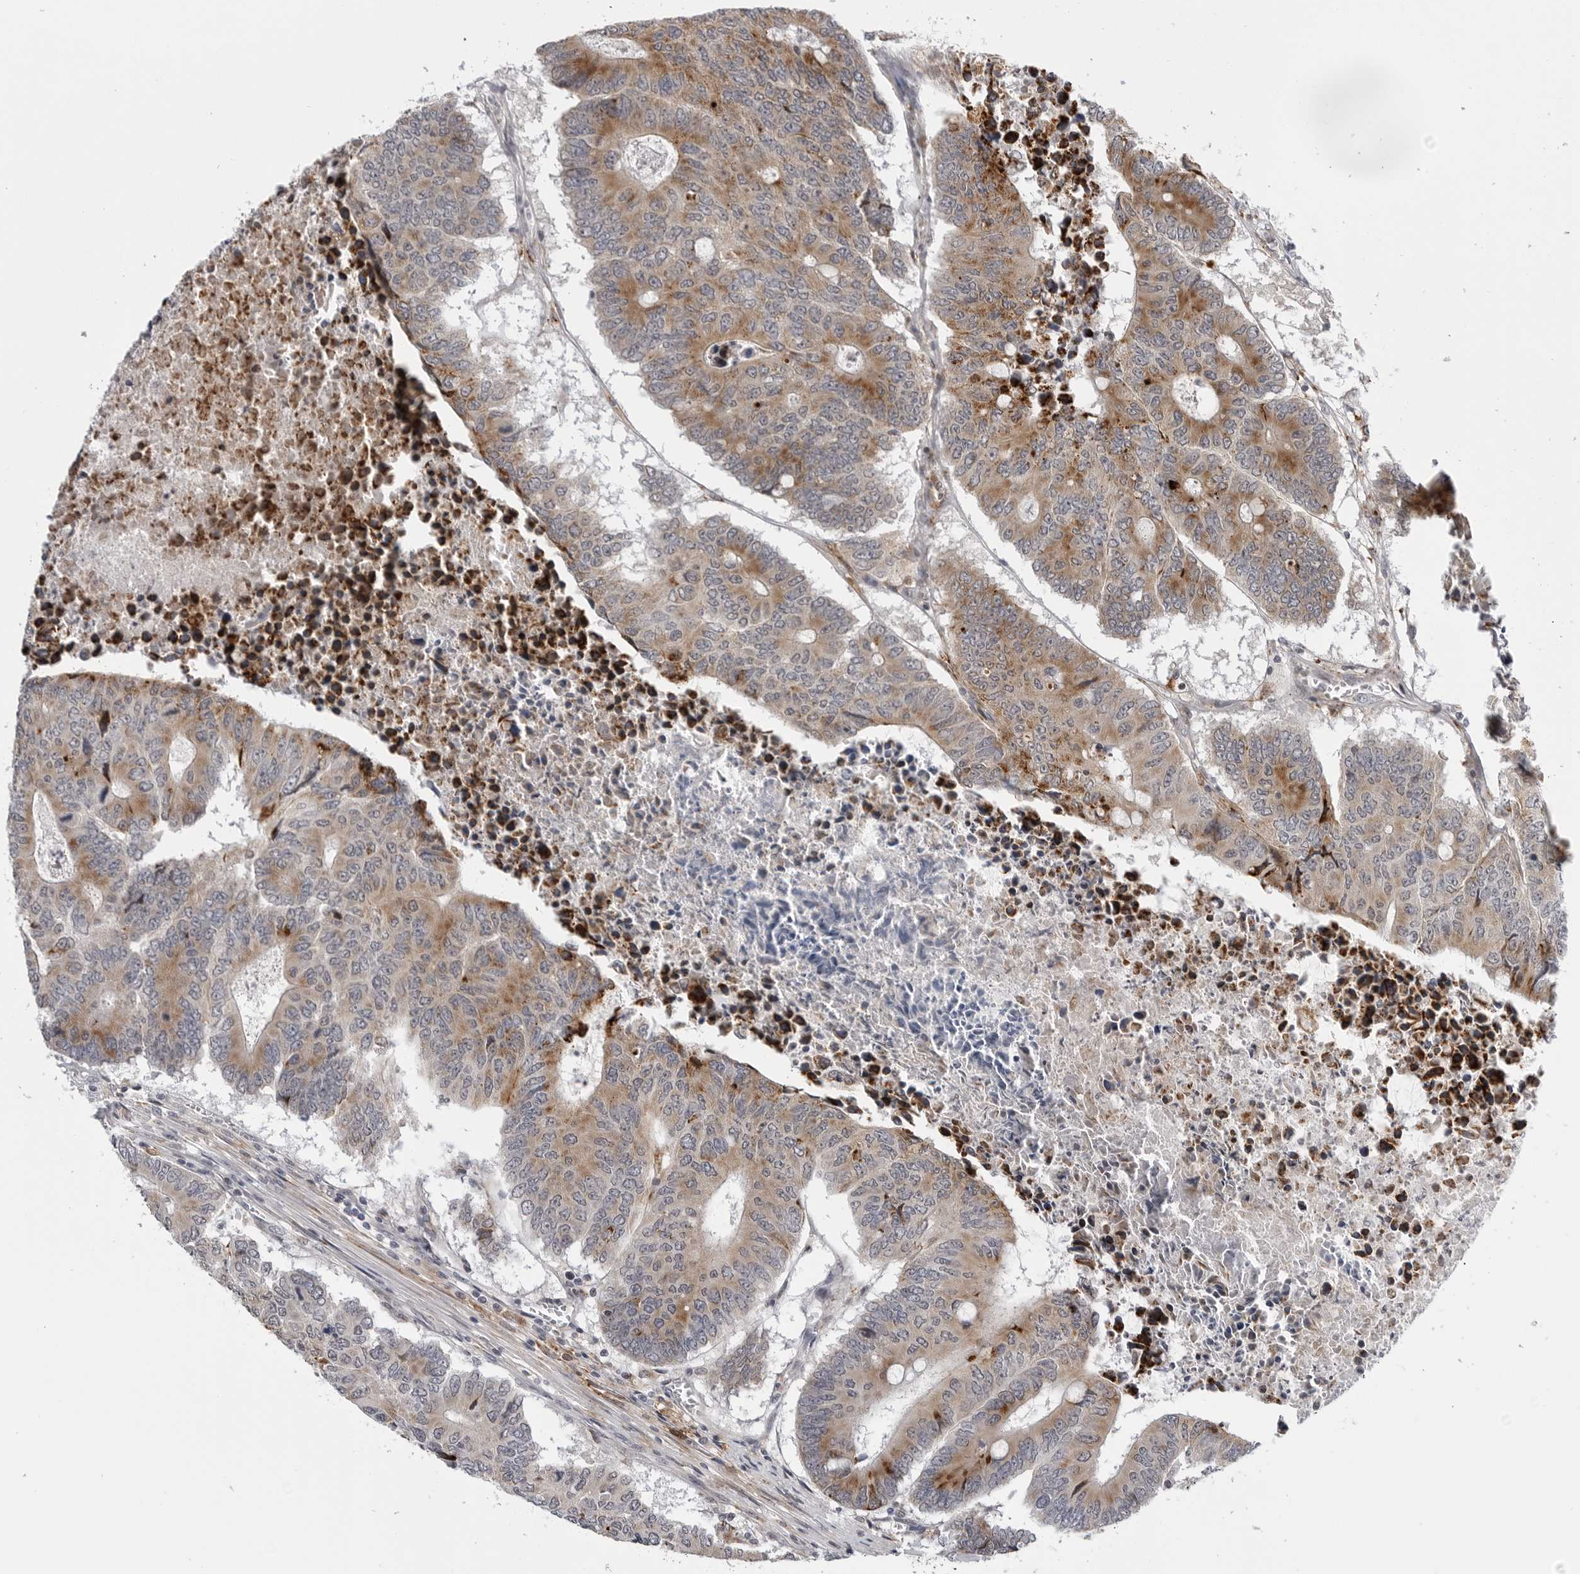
{"staining": {"intensity": "moderate", "quantity": ">75%", "location": "cytoplasmic/membranous"}, "tissue": "colorectal cancer", "cell_type": "Tumor cells", "image_type": "cancer", "snomed": [{"axis": "morphology", "description": "Adenocarcinoma, NOS"}, {"axis": "topography", "description": "Colon"}], "caption": "Immunohistochemistry (IHC) (DAB) staining of colorectal cancer (adenocarcinoma) reveals moderate cytoplasmic/membranous protein staining in approximately >75% of tumor cells.", "gene": "CDK20", "patient": {"sex": "male", "age": 87}}